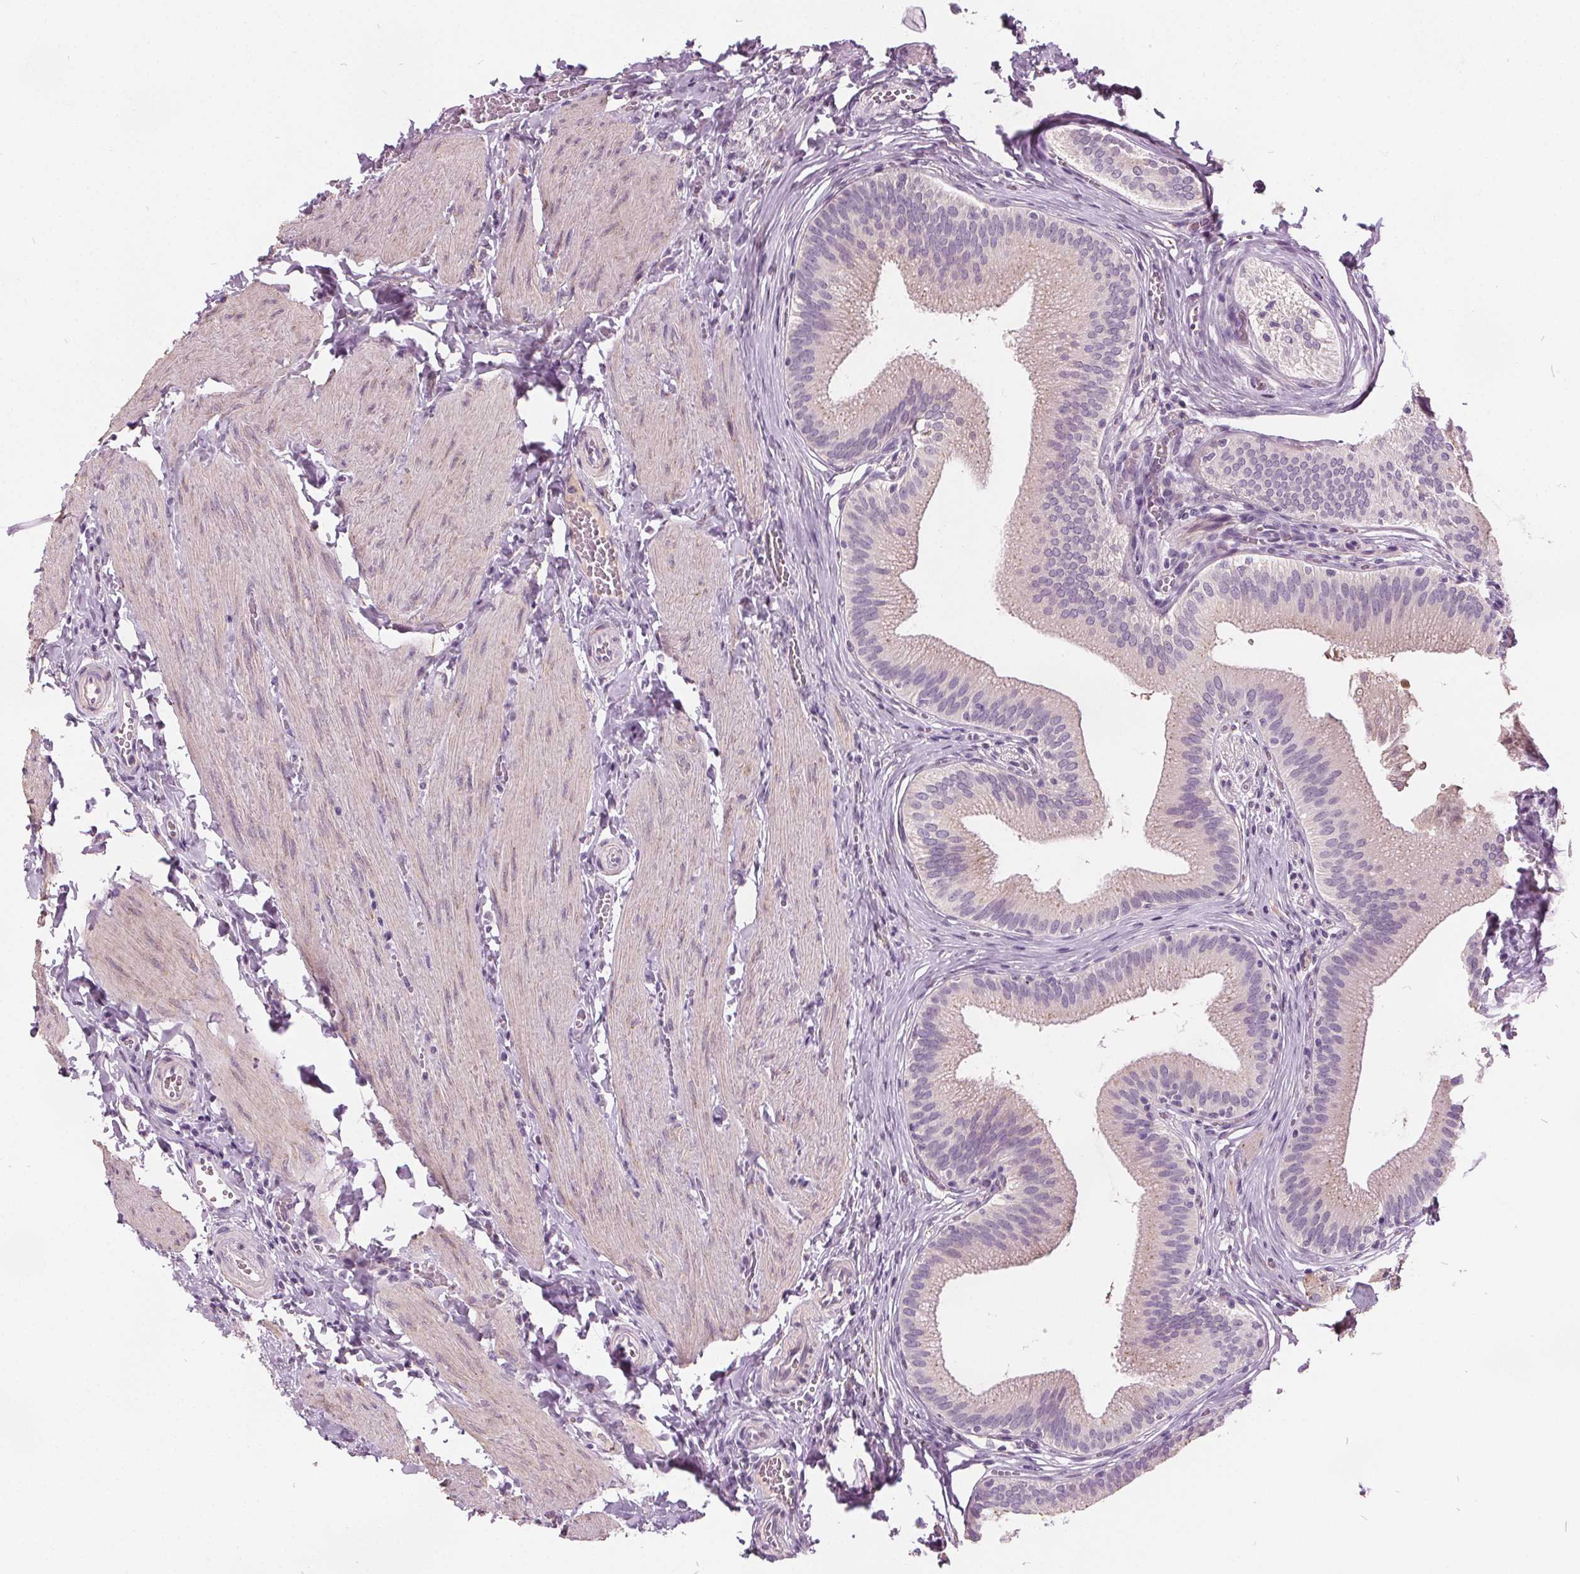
{"staining": {"intensity": "negative", "quantity": "none", "location": "none"}, "tissue": "gallbladder", "cell_type": "Glandular cells", "image_type": "normal", "snomed": [{"axis": "morphology", "description": "Normal tissue, NOS"}, {"axis": "topography", "description": "Gallbladder"}], "caption": "High magnification brightfield microscopy of benign gallbladder stained with DAB (brown) and counterstained with hematoxylin (blue): glandular cells show no significant expression.", "gene": "ACOX2", "patient": {"sex": "male", "age": 17}}